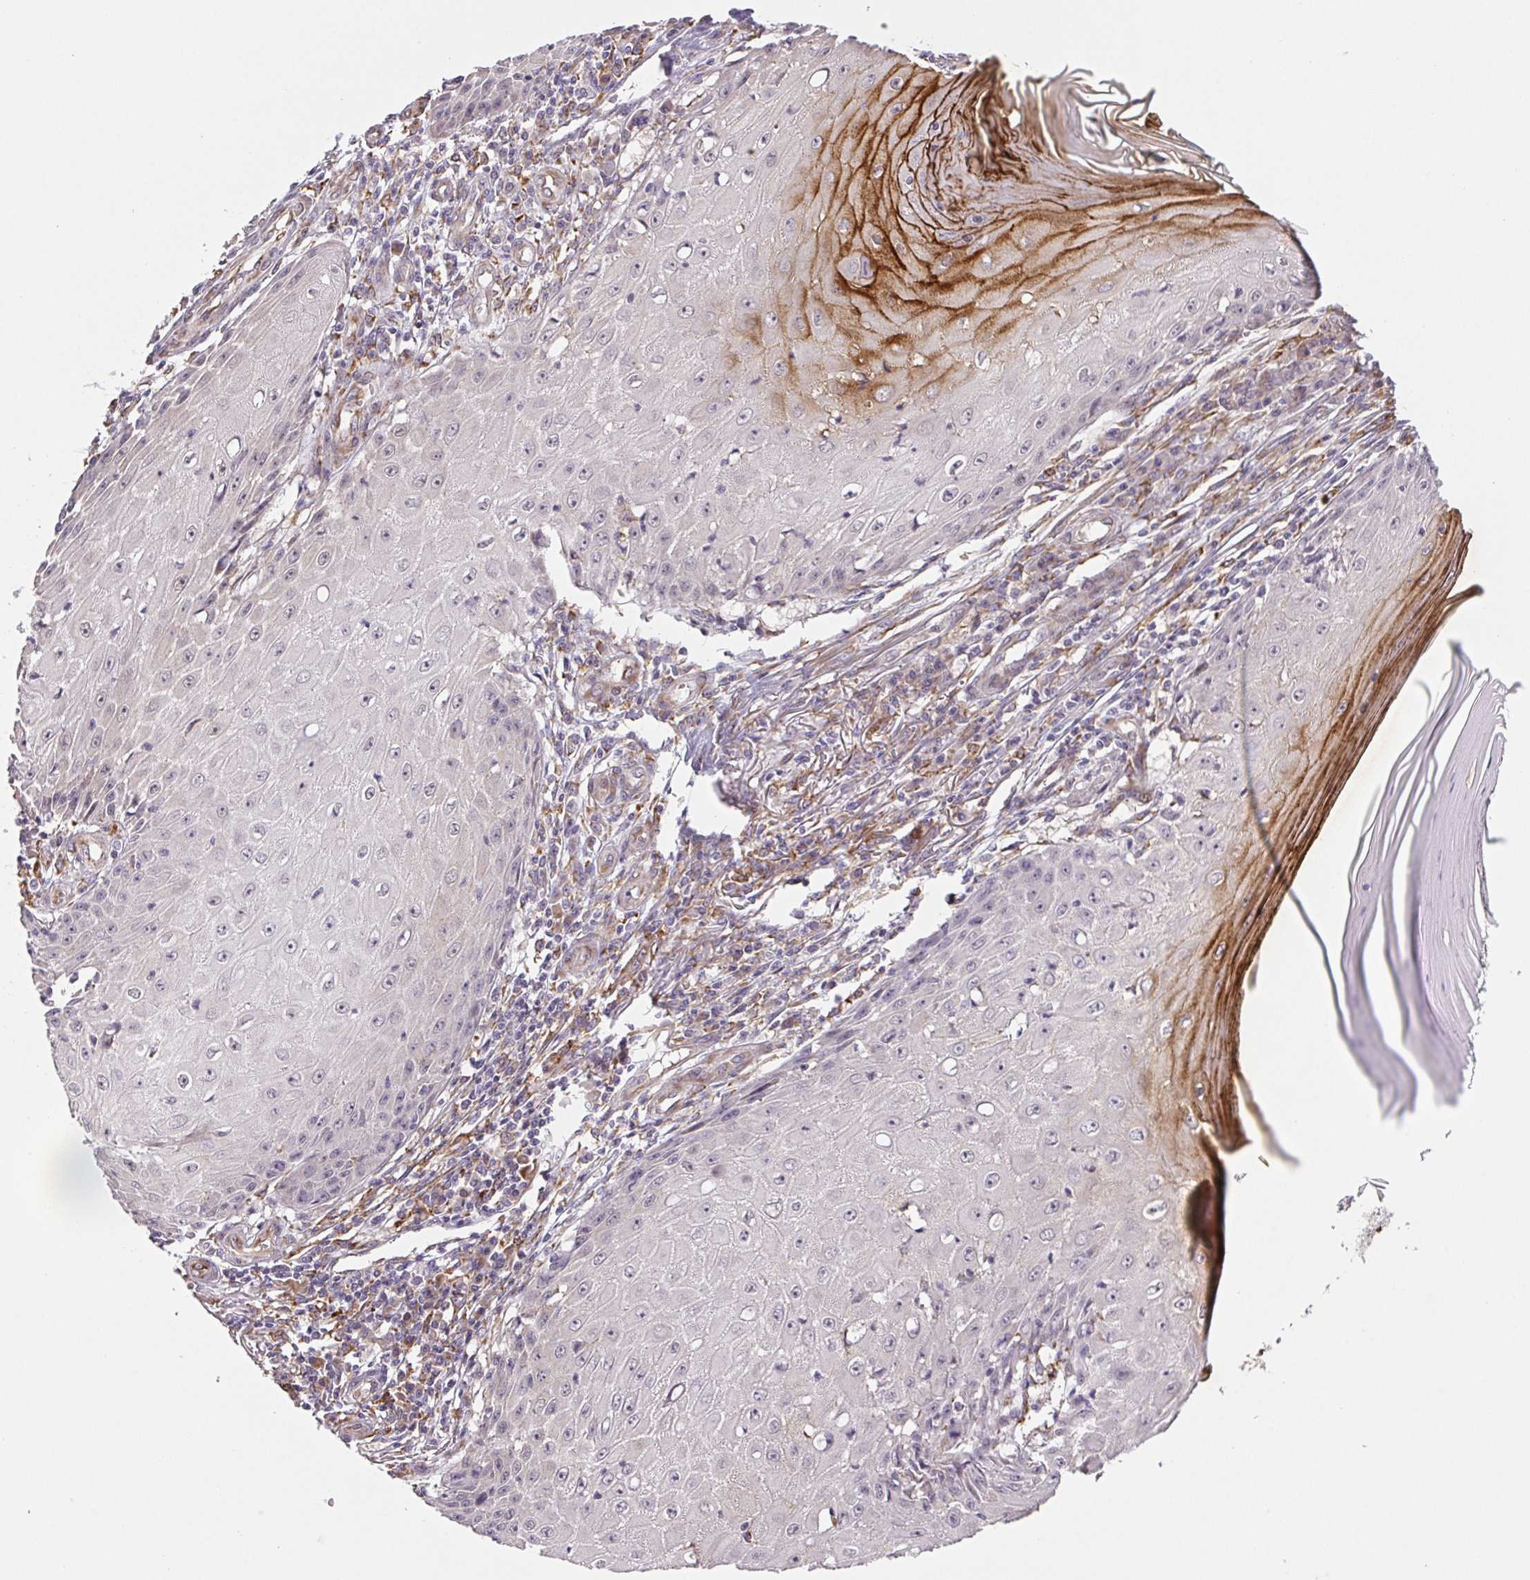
{"staining": {"intensity": "moderate", "quantity": "<25%", "location": "cytoplasmic/membranous"}, "tissue": "skin cancer", "cell_type": "Tumor cells", "image_type": "cancer", "snomed": [{"axis": "morphology", "description": "Squamous cell carcinoma, NOS"}, {"axis": "topography", "description": "Skin"}], "caption": "Immunohistochemistry of human skin cancer (squamous cell carcinoma) shows low levels of moderate cytoplasmic/membranous staining in about <25% of tumor cells. (DAB IHC, brown staining for protein, blue staining for nuclei).", "gene": "LYPD5", "patient": {"sex": "female", "age": 73}}